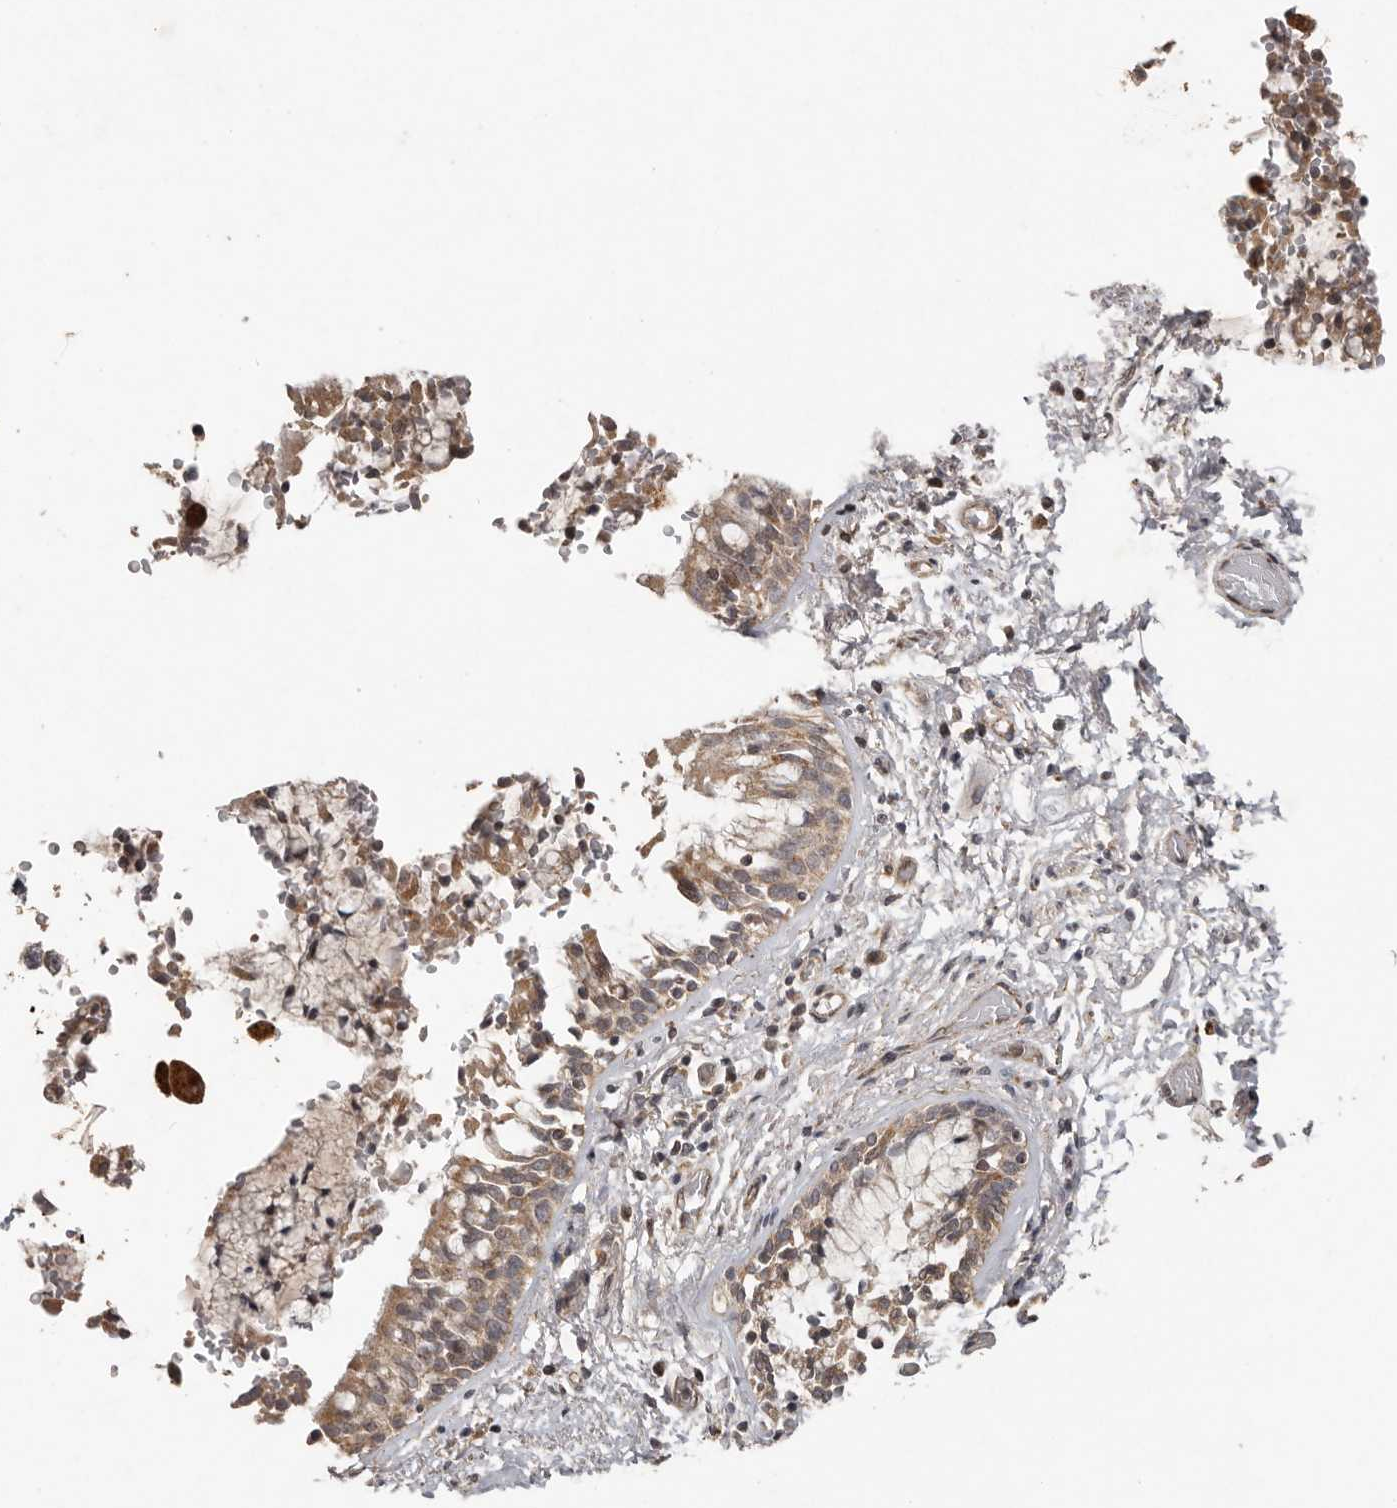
{"staining": {"intensity": "weak", "quantity": ">75%", "location": "cytoplasmic/membranous"}, "tissue": "bronchus", "cell_type": "Respiratory epithelial cells", "image_type": "normal", "snomed": [{"axis": "morphology", "description": "Normal tissue, NOS"}, {"axis": "morphology", "description": "Inflammation, NOS"}, {"axis": "topography", "description": "Cartilage tissue"}, {"axis": "topography", "description": "Bronchus"}, {"axis": "topography", "description": "Lung"}], "caption": "Immunohistochemistry of benign bronchus demonstrates low levels of weak cytoplasmic/membranous staining in about >75% of respiratory epithelial cells.", "gene": "PLOD2", "patient": {"sex": "female", "age": 64}}